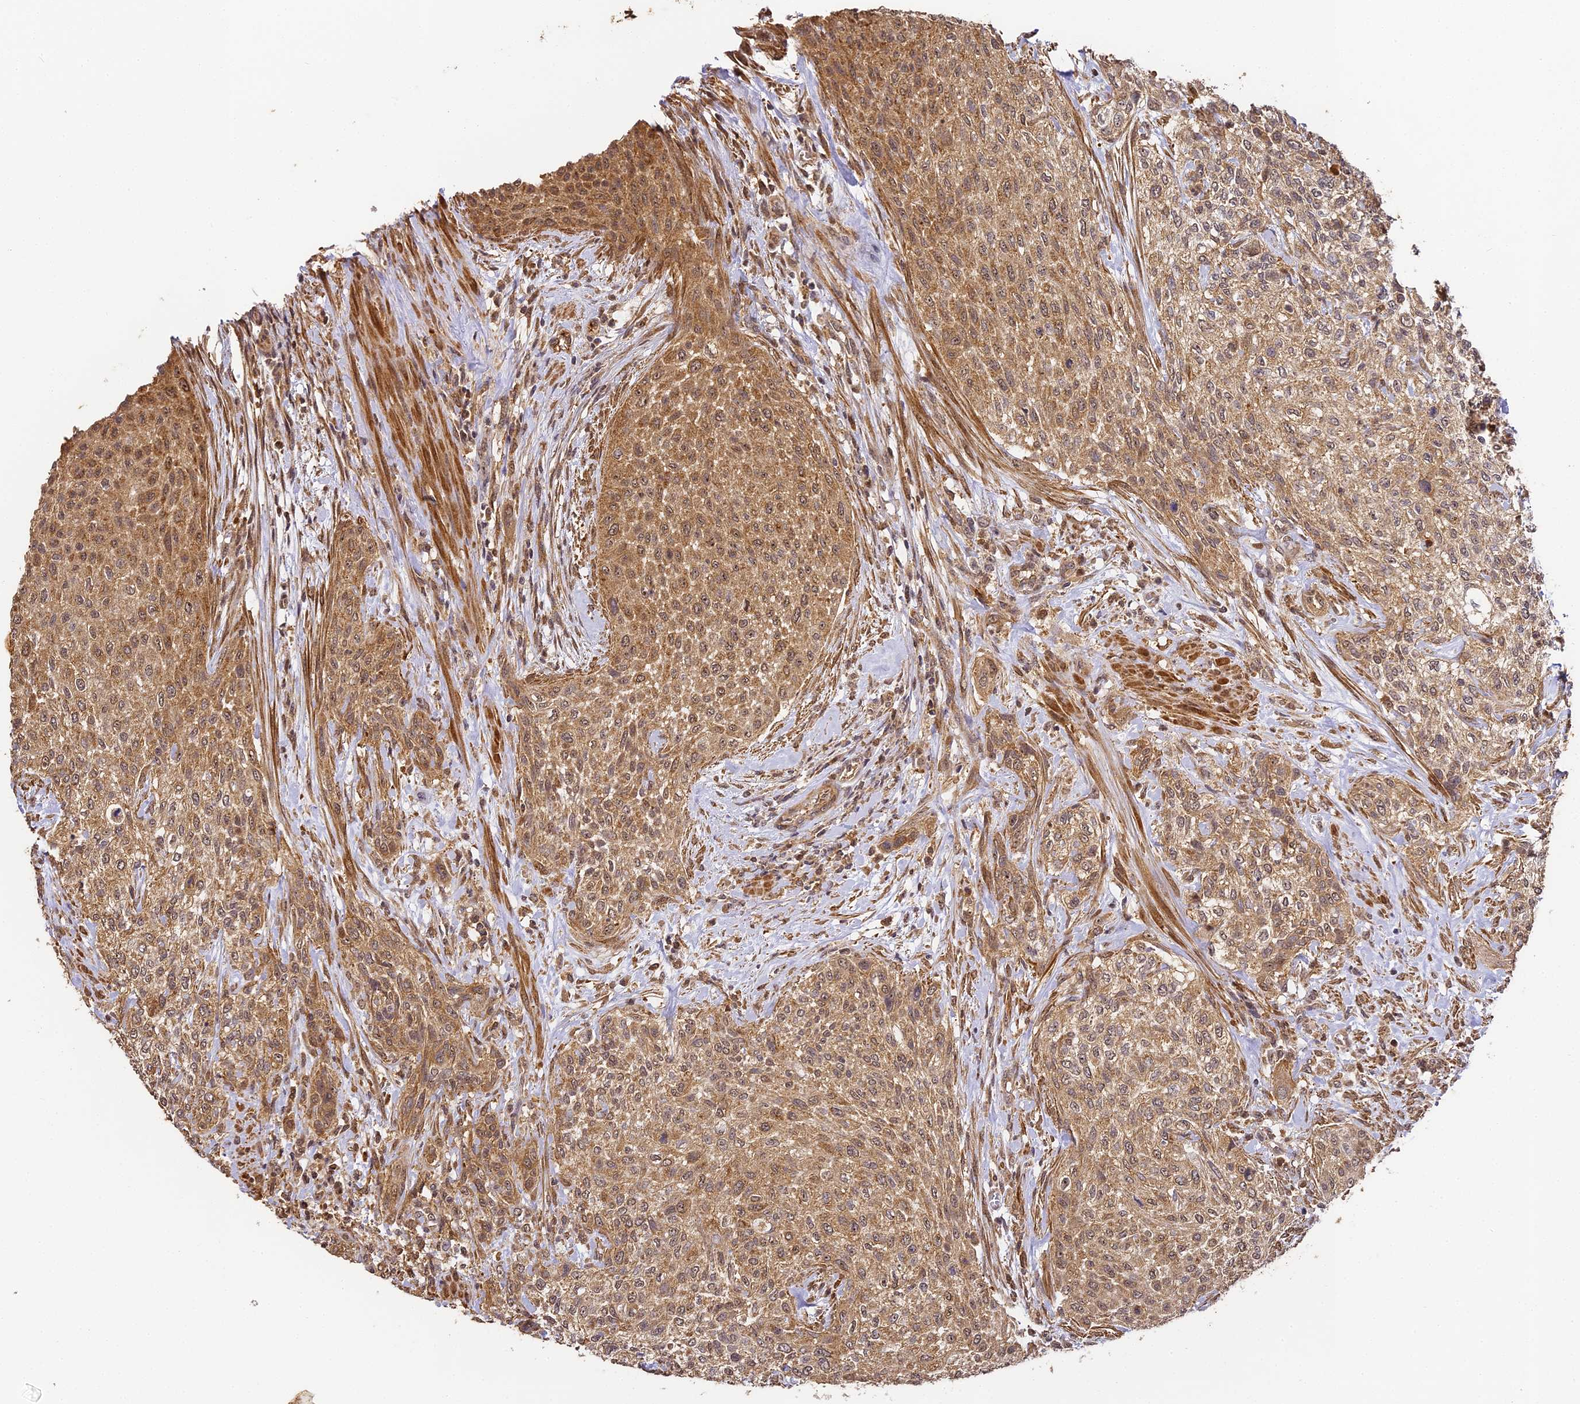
{"staining": {"intensity": "moderate", "quantity": ">75%", "location": "cytoplasmic/membranous,nuclear"}, "tissue": "urothelial cancer", "cell_type": "Tumor cells", "image_type": "cancer", "snomed": [{"axis": "morphology", "description": "Normal tissue, NOS"}, {"axis": "morphology", "description": "Urothelial carcinoma, NOS"}, {"axis": "topography", "description": "Urinary bladder"}, {"axis": "topography", "description": "Peripheral nerve tissue"}], "caption": "This is a photomicrograph of immunohistochemistry (IHC) staining of urothelial cancer, which shows moderate staining in the cytoplasmic/membranous and nuclear of tumor cells.", "gene": "ZNF443", "patient": {"sex": "male", "age": 35}}